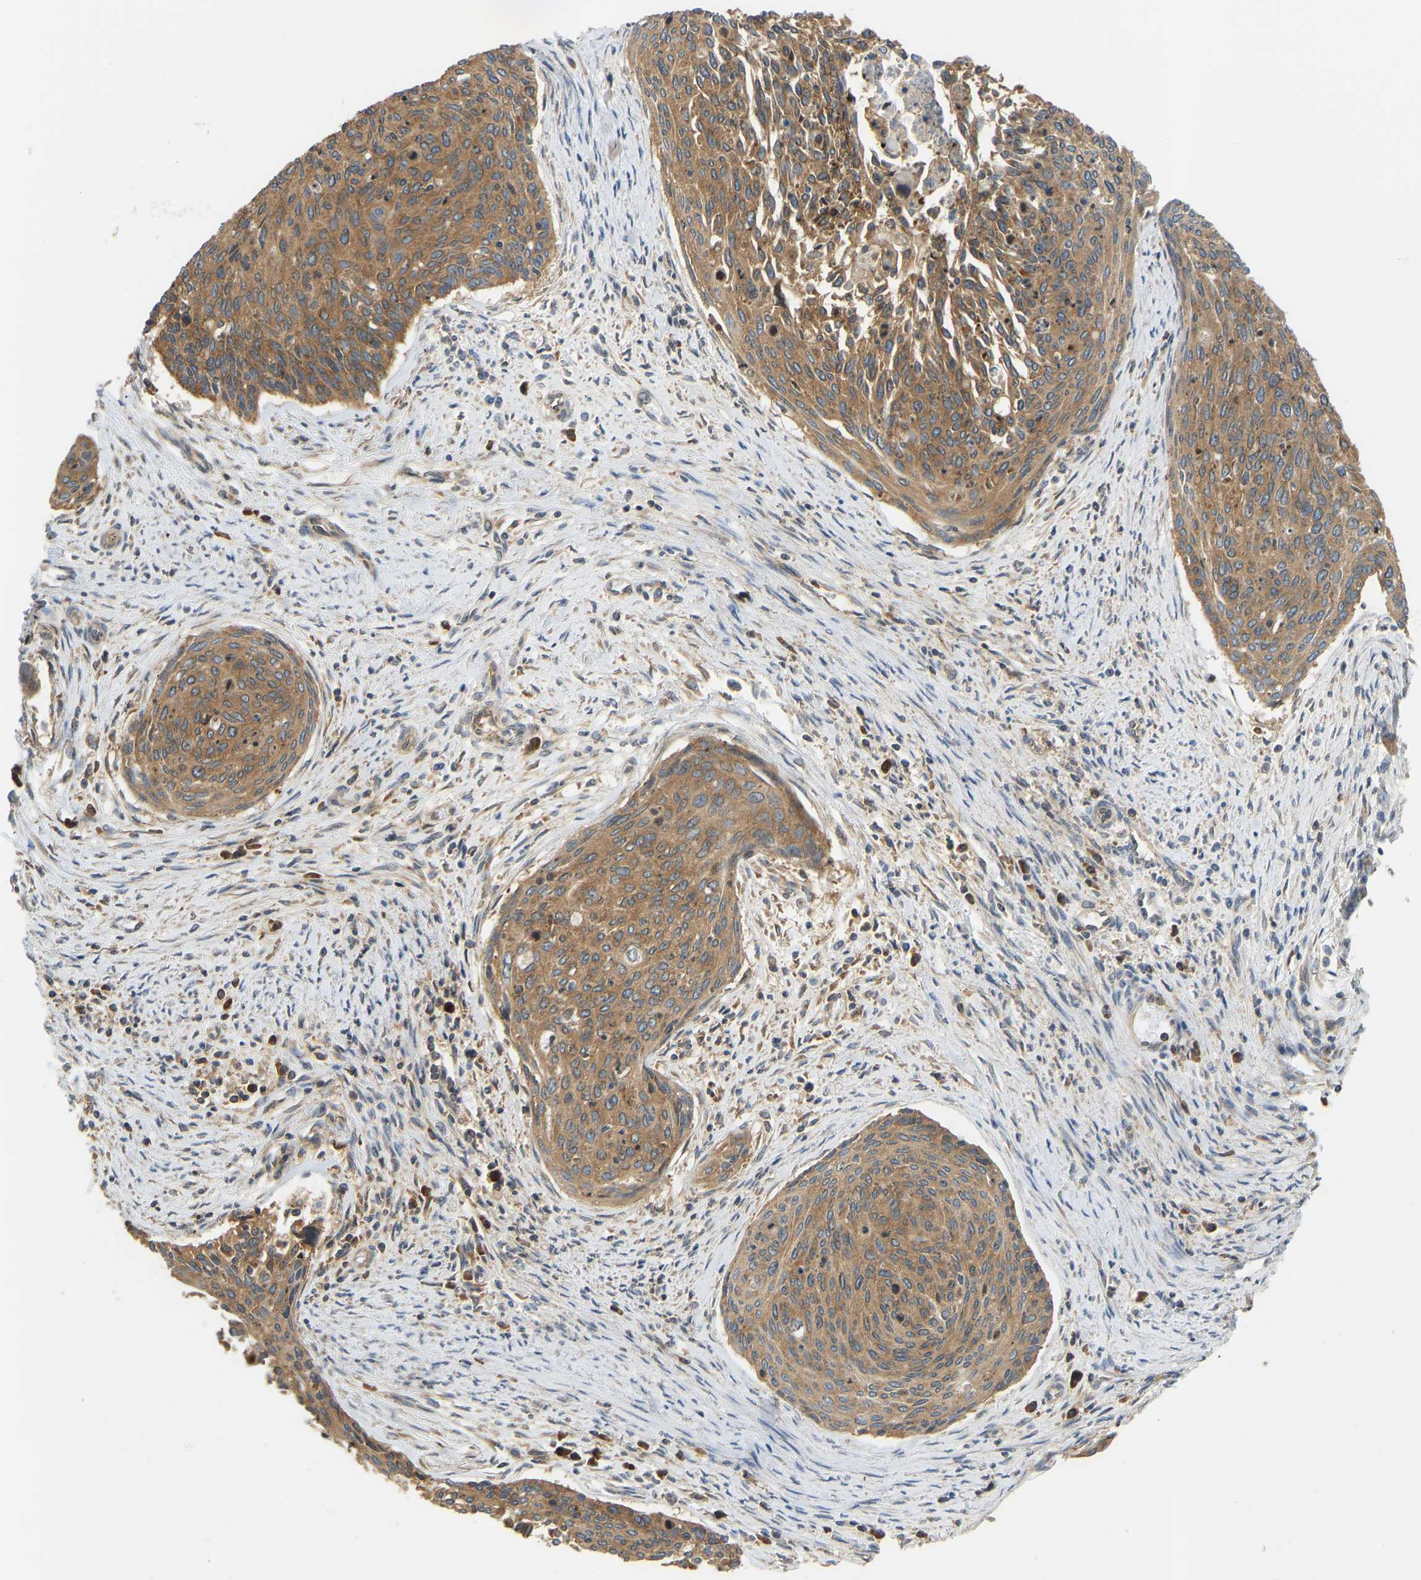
{"staining": {"intensity": "moderate", "quantity": ">75%", "location": "cytoplasmic/membranous"}, "tissue": "cervical cancer", "cell_type": "Tumor cells", "image_type": "cancer", "snomed": [{"axis": "morphology", "description": "Squamous cell carcinoma, NOS"}, {"axis": "topography", "description": "Cervix"}], "caption": "Human cervical cancer stained for a protein (brown) reveals moderate cytoplasmic/membranous positive positivity in about >75% of tumor cells.", "gene": "RPS6KB2", "patient": {"sex": "female", "age": 55}}